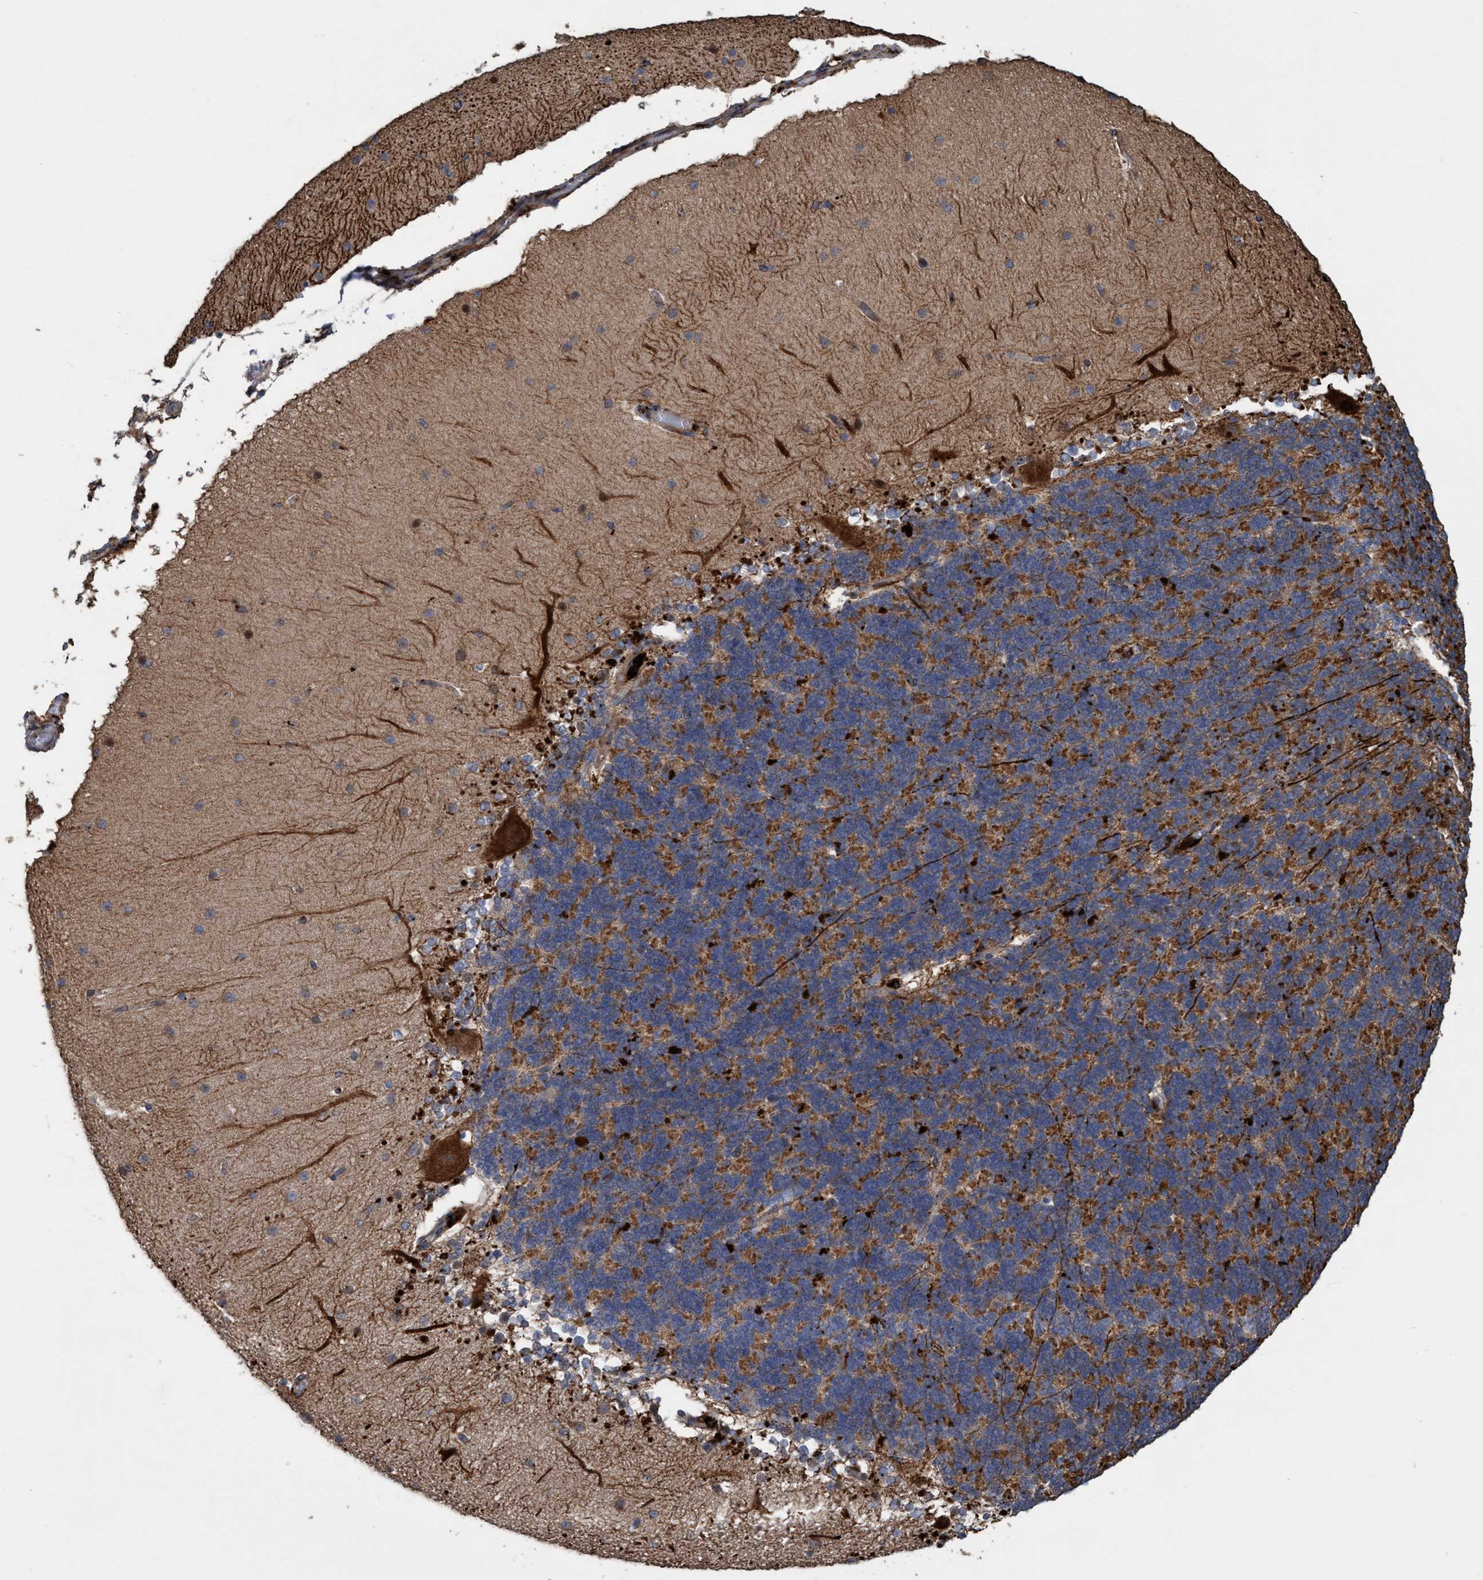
{"staining": {"intensity": "moderate", "quantity": "25%-75%", "location": "cytoplasmic/membranous"}, "tissue": "cerebellum", "cell_type": "Cells in granular layer", "image_type": "normal", "snomed": [{"axis": "morphology", "description": "Normal tissue, NOS"}, {"axis": "topography", "description": "Cerebellum"}], "caption": "Human cerebellum stained for a protein (brown) displays moderate cytoplasmic/membranous positive staining in about 25%-75% of cells in granular layer.", "gene": "BBS9", "patient": {"sex": "female", "age": 19}}